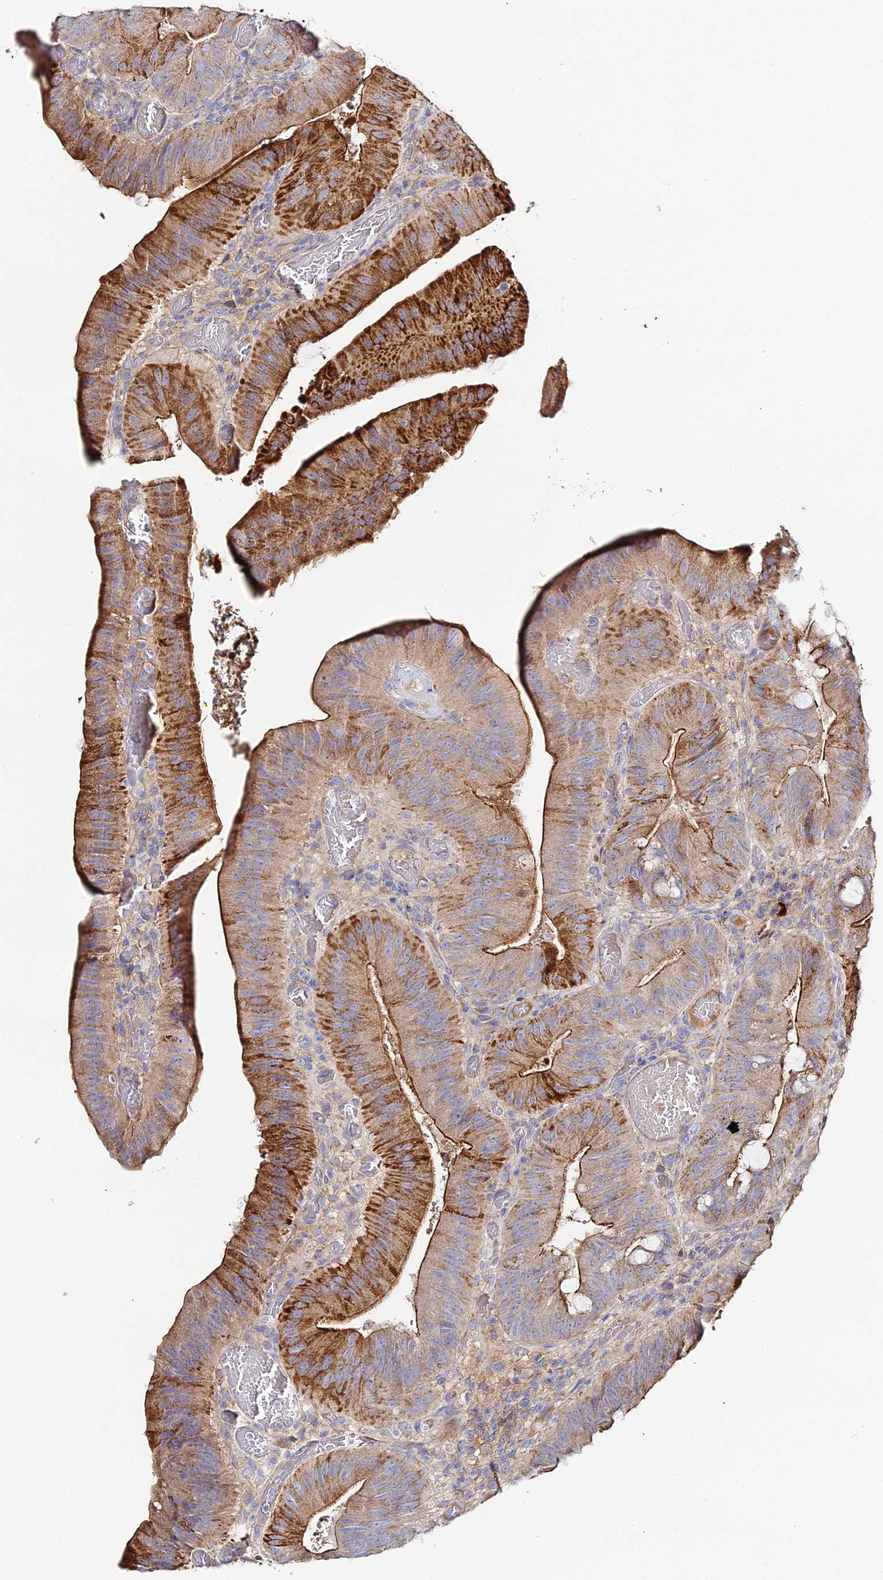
{"staining": {"intensity": "strong", "quantity": "25%-75%", "location": "cytoplasmic/membranous"}, "tissue": "colorectal cancer", "cell_type": "Tumor cells", "image_type": "cancer", "snomed": [{"axis": "morphology", "description": "Adenocarcinoma, NOS"}, {"axis": "topography", "description": "Colon"}], "caption": "Human adenocarcinoma (colorectal) stained with a protein marker demonstrates strong staining in tumor cells.", "gene": "SCX", "patient": {"sex": "female", "age": 43}}